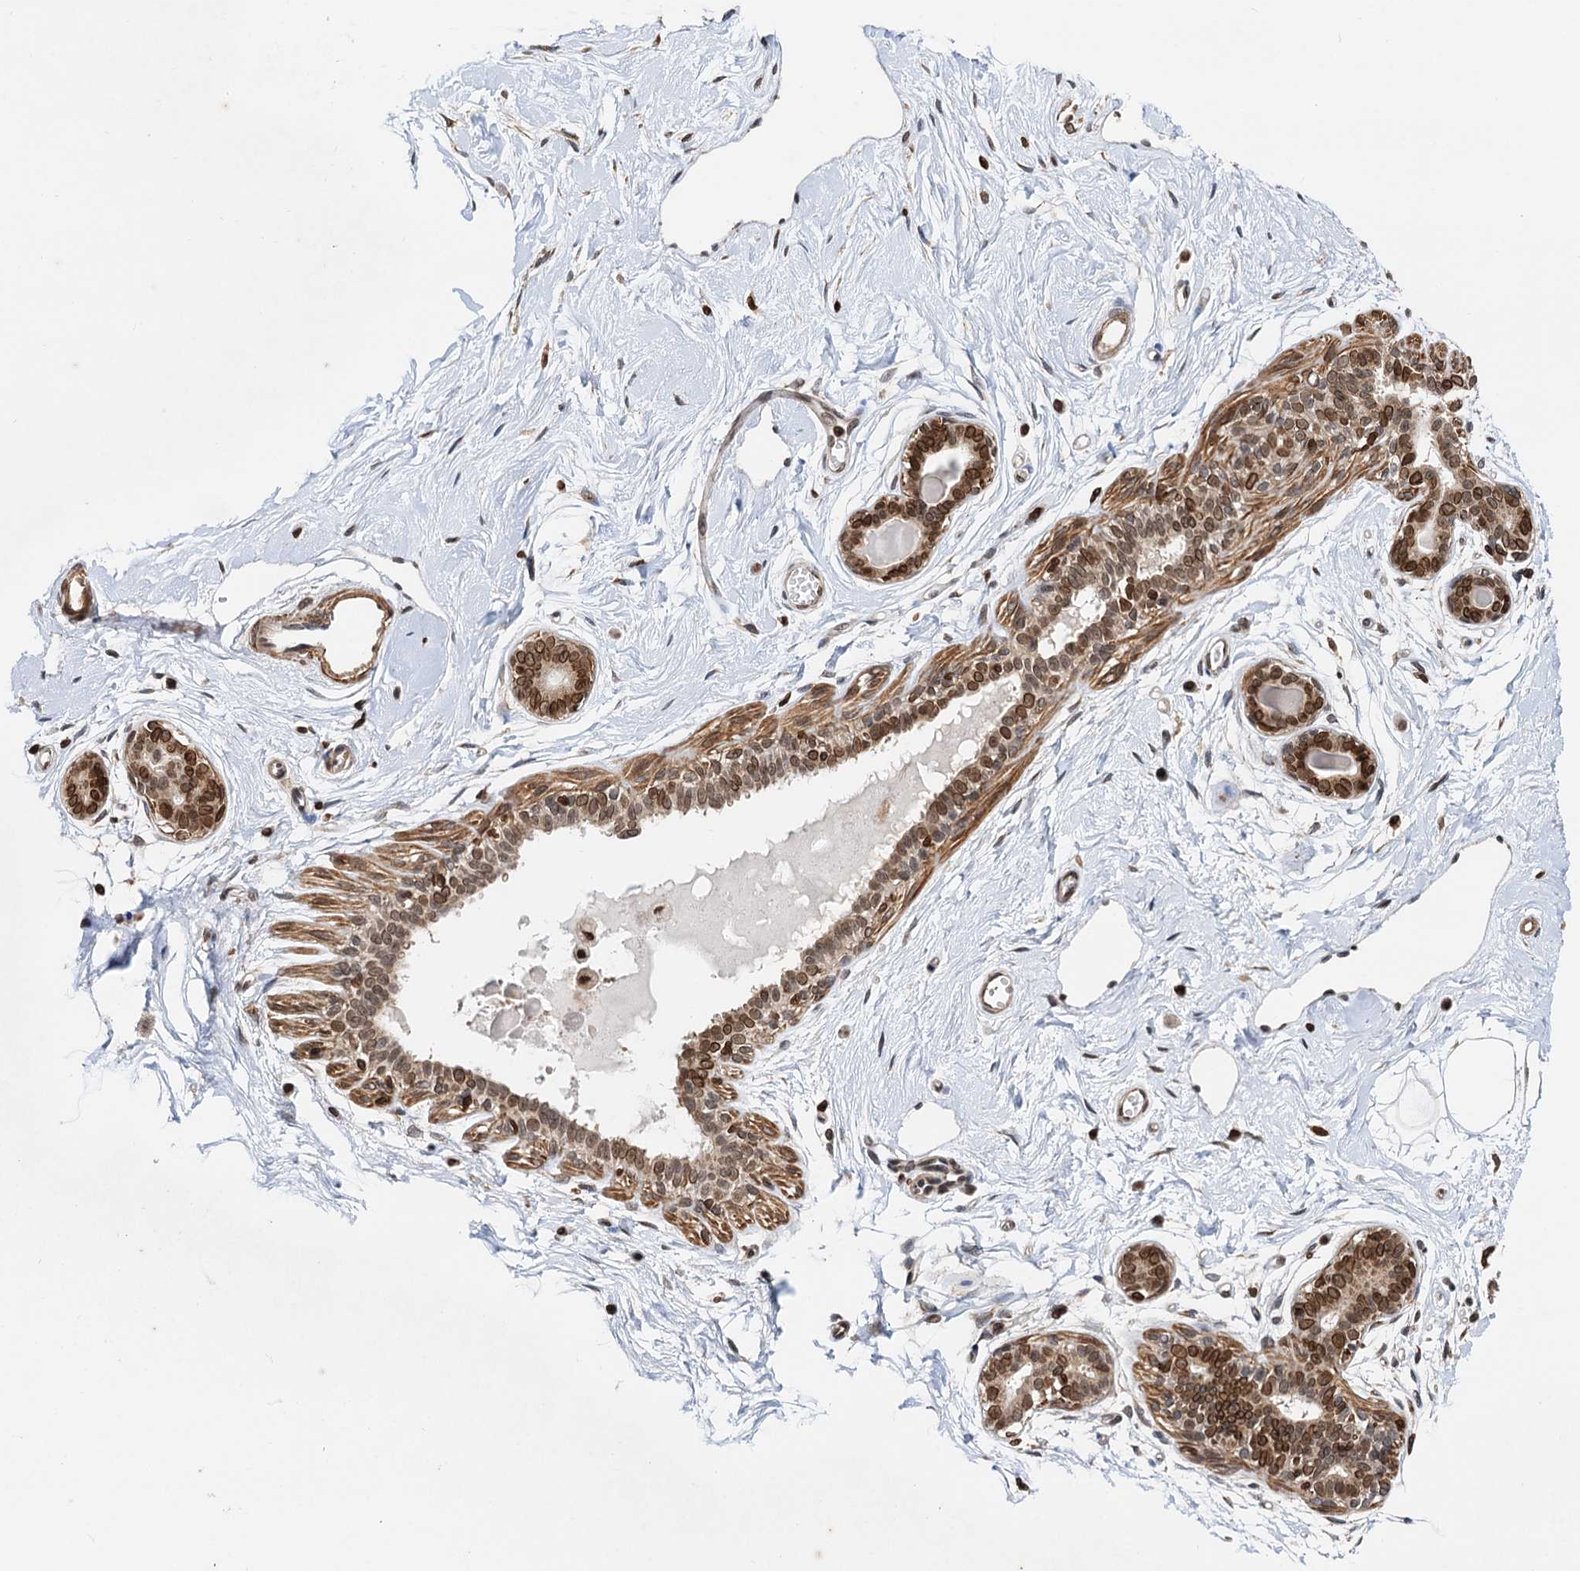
{"staining": {"intensity": "negative", "quantity": "none", "location": "none"}, "tissue": "breast", "cell_type": "Adipocytes", "image_type": "normal", "snomed": [{"axis": "morphology", "description": "Normal tissue, NOS"}, {"axis": "topography", "description": "Breast"}], "caption": "A high-resolution image shows immunohistochemistry staining of benign breast, which exhibits no significant positivity in adipocytes.", "gene": "ZC3H13", "patient": {"sex": "female", "age": 45}}